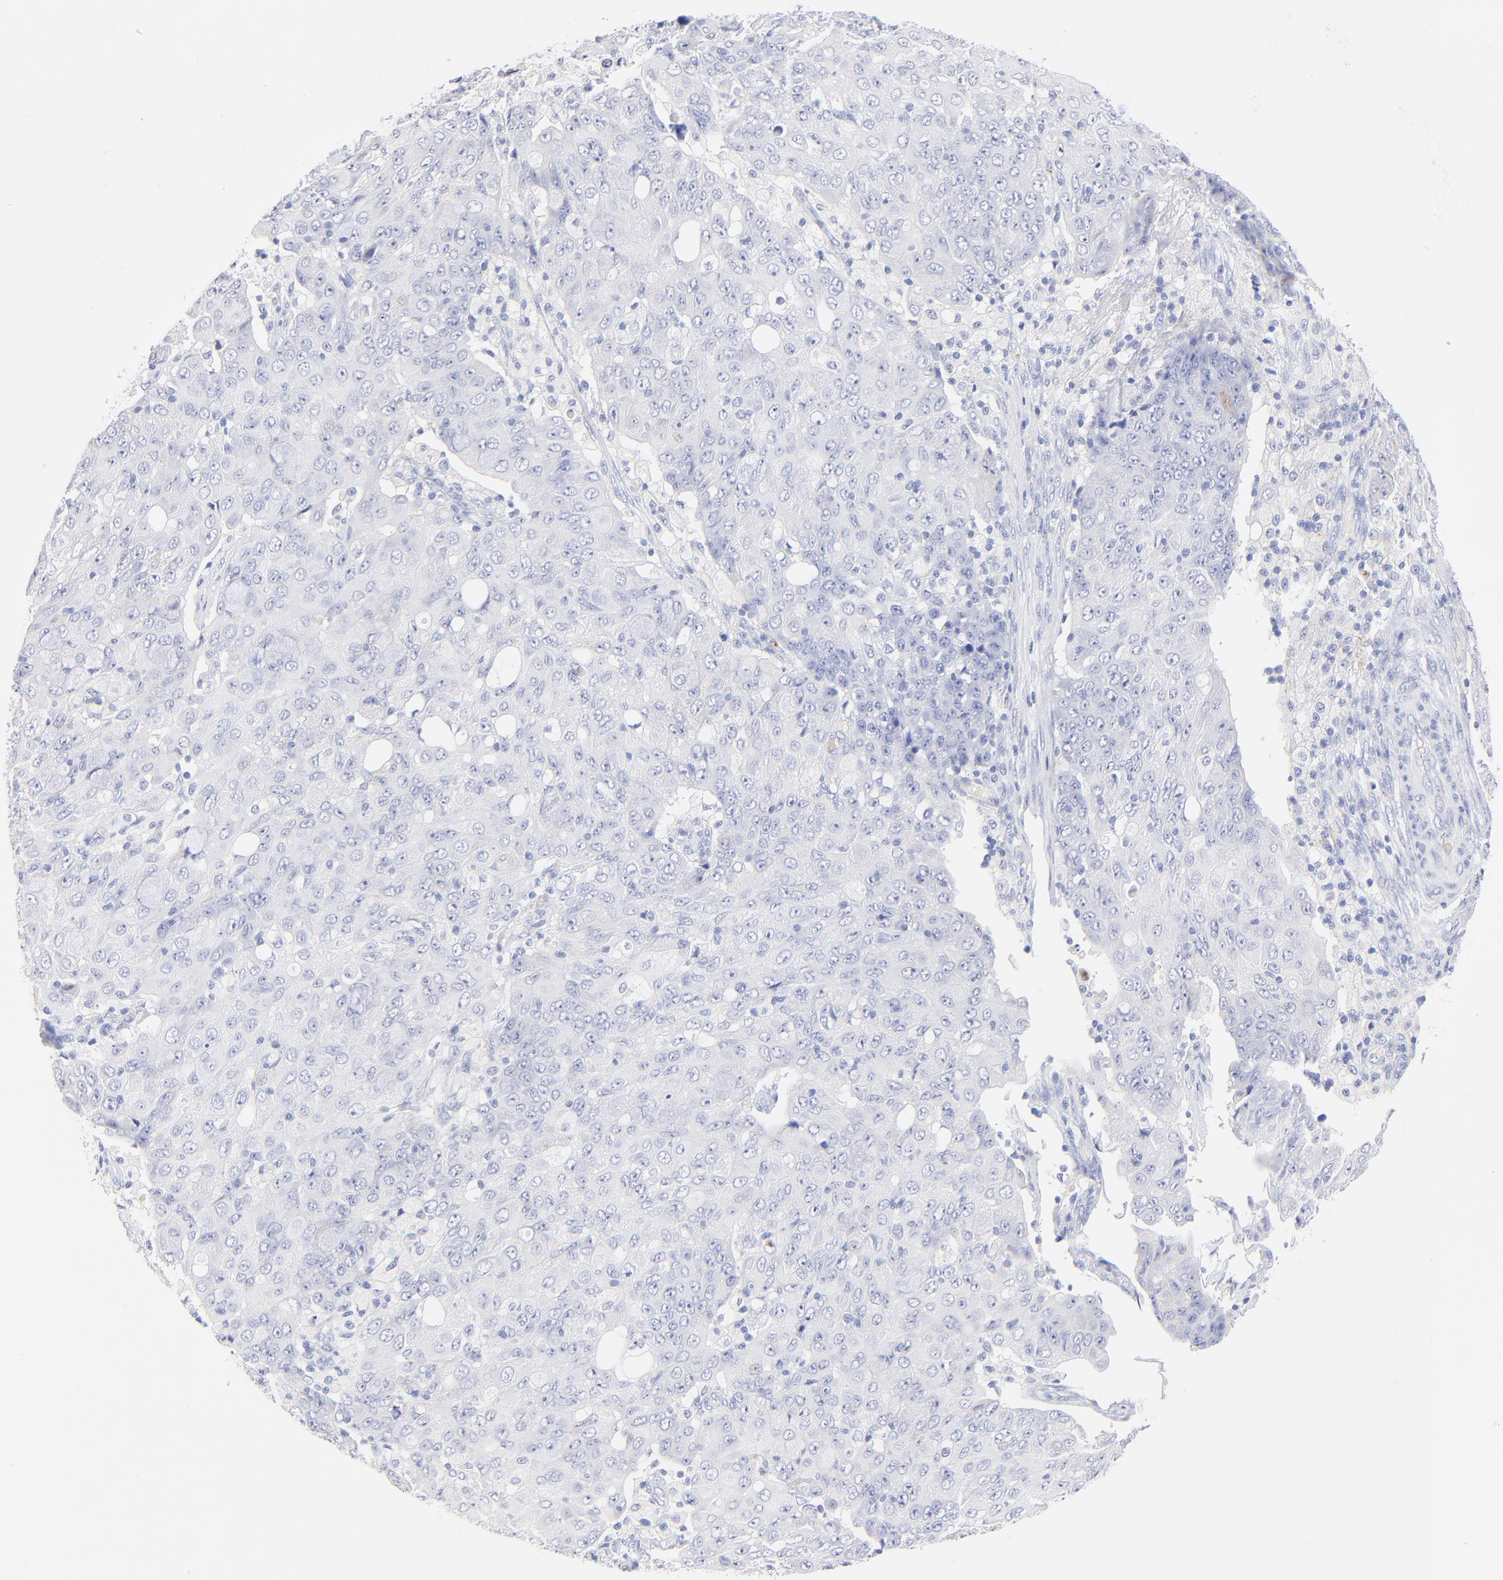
{"staining": {"intensity": "negative", "quantity": "none", "location": "none"}, "tissue": "ovarian cancer", "cell_type": "Tumor cells", "image_type": "cancer", "snomed": [{"axis": "morphology", "description": "Carcinoma, endometroid"}, {"axis": "topography", "description": "Ovary"}], "caption": "Tumor cells show no significant protein expression in ovarian endometroid carcinoma.", "gene": "SULT4A1", "patient": {"sex": "female", "age": 42}}